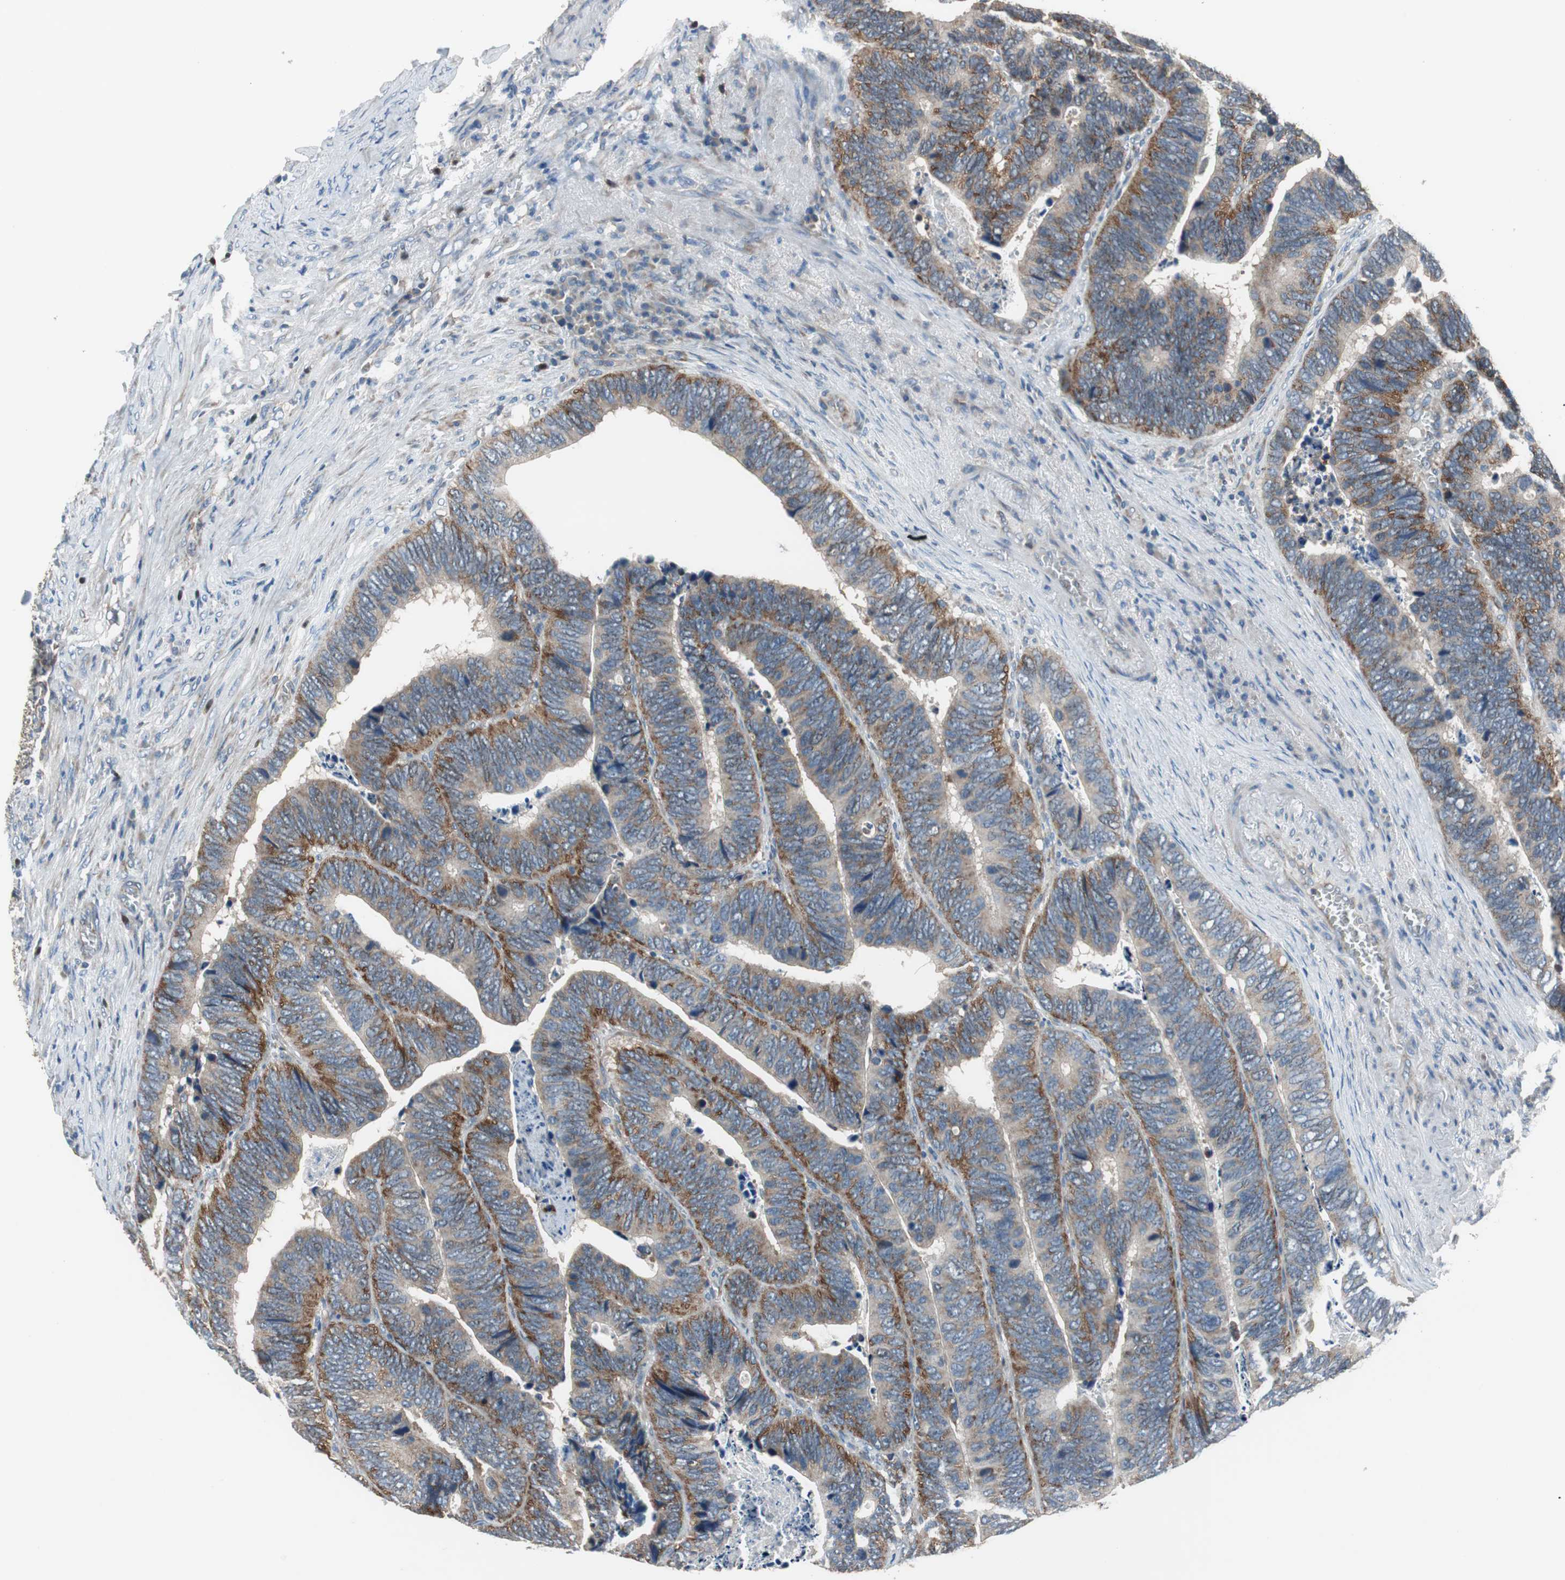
{"staining": {"intensity": "moderate", "quantity": ">75%", "location": "cytoplasmic/membranous"}, "tissue": "colorectal cancer", "cell_type": "Tumor cells", "image_type": "cancer", "snomed": [{"axis": "morphology", "description": "Adenocarcinoma, NOS"}, {"axis": "topography", "description": "Colon"}], "caption": "Colorectal adenocarcinoma stained with a brown dye shows moderate cytoplasmic/membranous positive staining in about >75% of tumor cells.", "gene": "PI4KB", "patient": {"sex": "male", "age": 72}}